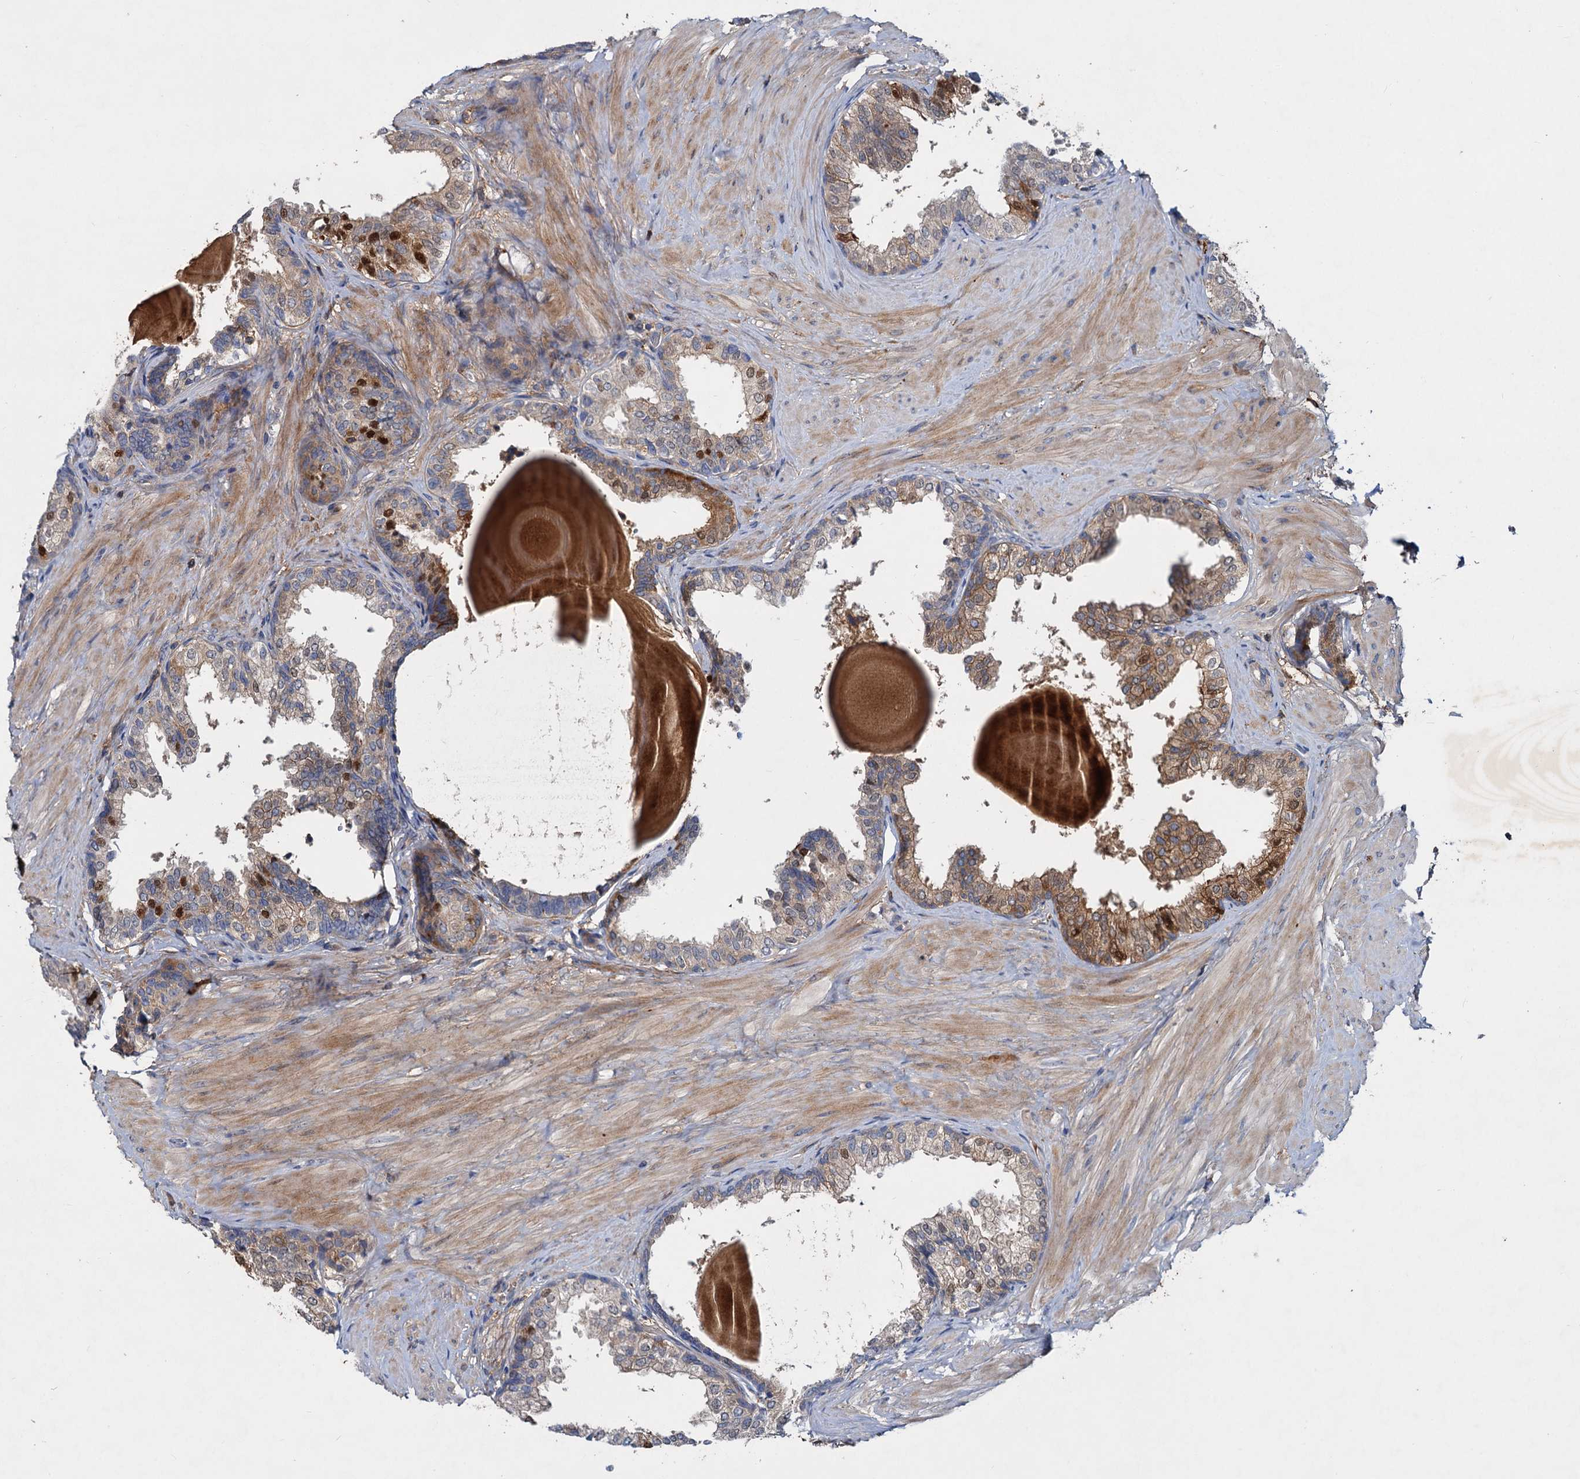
{"staining": {"intensity": "moderate", "quantity": "25%-75%", "location": "cytoplasmic/membranous,nuclear"}, "tissue": "prostate", "cell_type": "Glandular cells", "image_type": "normal", "snomed": [{"axis": "morphology", "description": "Normal tissue, NOS"}, {"axis": "topography", "description": "Prostate"}], "caption": "Prostate stained with immunohistochemistry (IHC) reveals moderate cytoplasmic/membranous,nuclear expression in approximately 25%-75% of glandular cells.", "gene": "CHRD", "patient": {"sex": "male", "age": 48}}